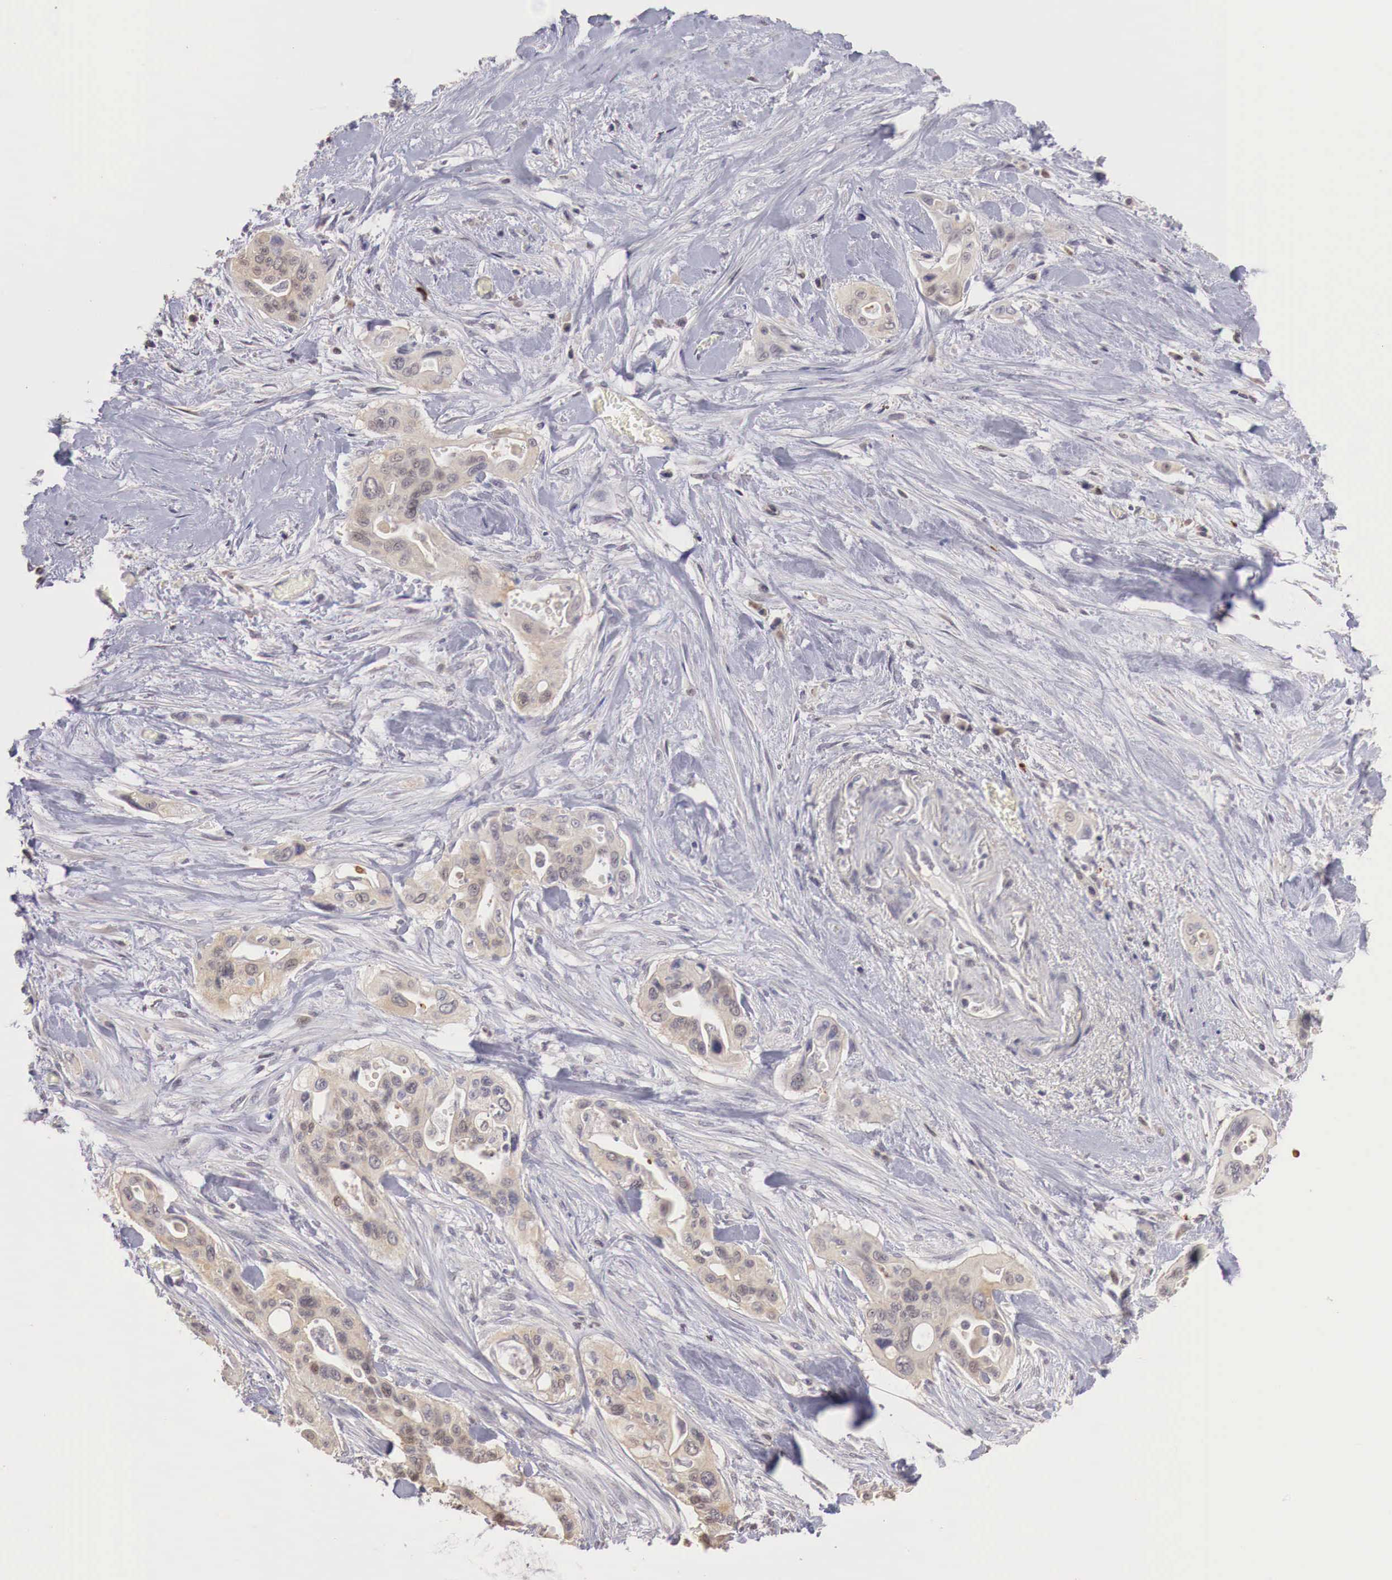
{"staining": {"intensity": "weak", "quantity": ">75%", "location": "cytoplasmic/membranous"}, "tissue": "pancreatic cancer", "cell_type": "Tumor cells", "image_type": "cancer", "snomed": [{"axis": "morphology", "description": "Adenocarcinoma, NOS"}, {"axis": "topography", "description": "Pancreas"}], "caption": "Protein expression analysis of human pancreatic cancer (adenocarcinoma) reveals weak cytoplasmic/membranous positivity in approximately >75% of tumor cells.", "gene": "TBC1D9", "patient": {"sex": "male", "age": 77}}